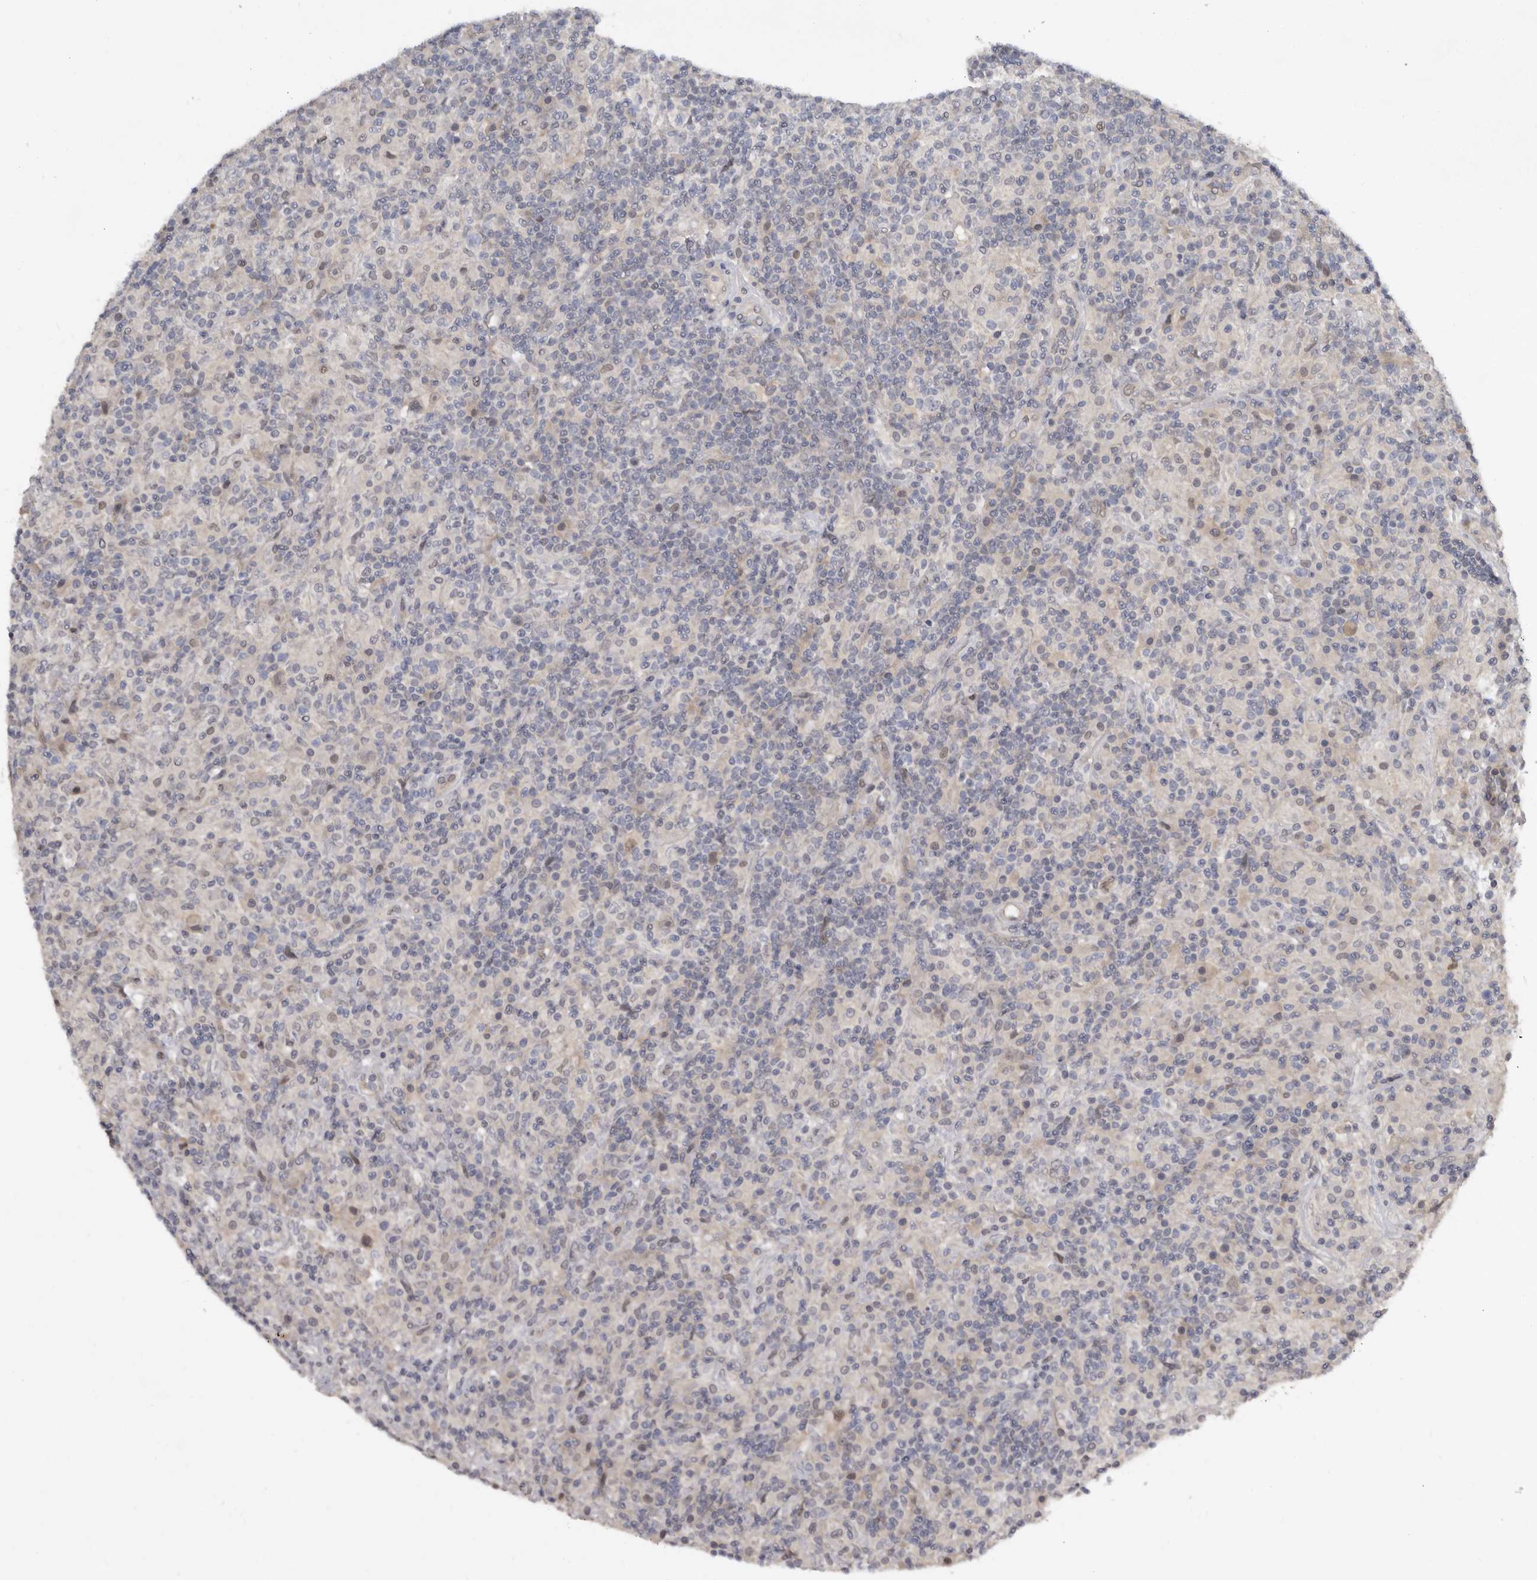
{"staining": {"intensity": "negative", "quantity": "none", "location": "none"}, "tissue": "lymphoma", "cell_type": "Tumor cells", "image_type": "cancer", "snomed": [{"axis": "morphology", "description": "Hodgkin's disease, NOS"}, {"axis": "topography", "description": "Lymph node"}], "caption": "A histopathology image of human lymphoma is negative for staining in tumor cells. (Immunohistochemistry, brightfield microscopy, high magnification).", "gene": "RBKS", "patient": {"sex": "male", "age": 70}}